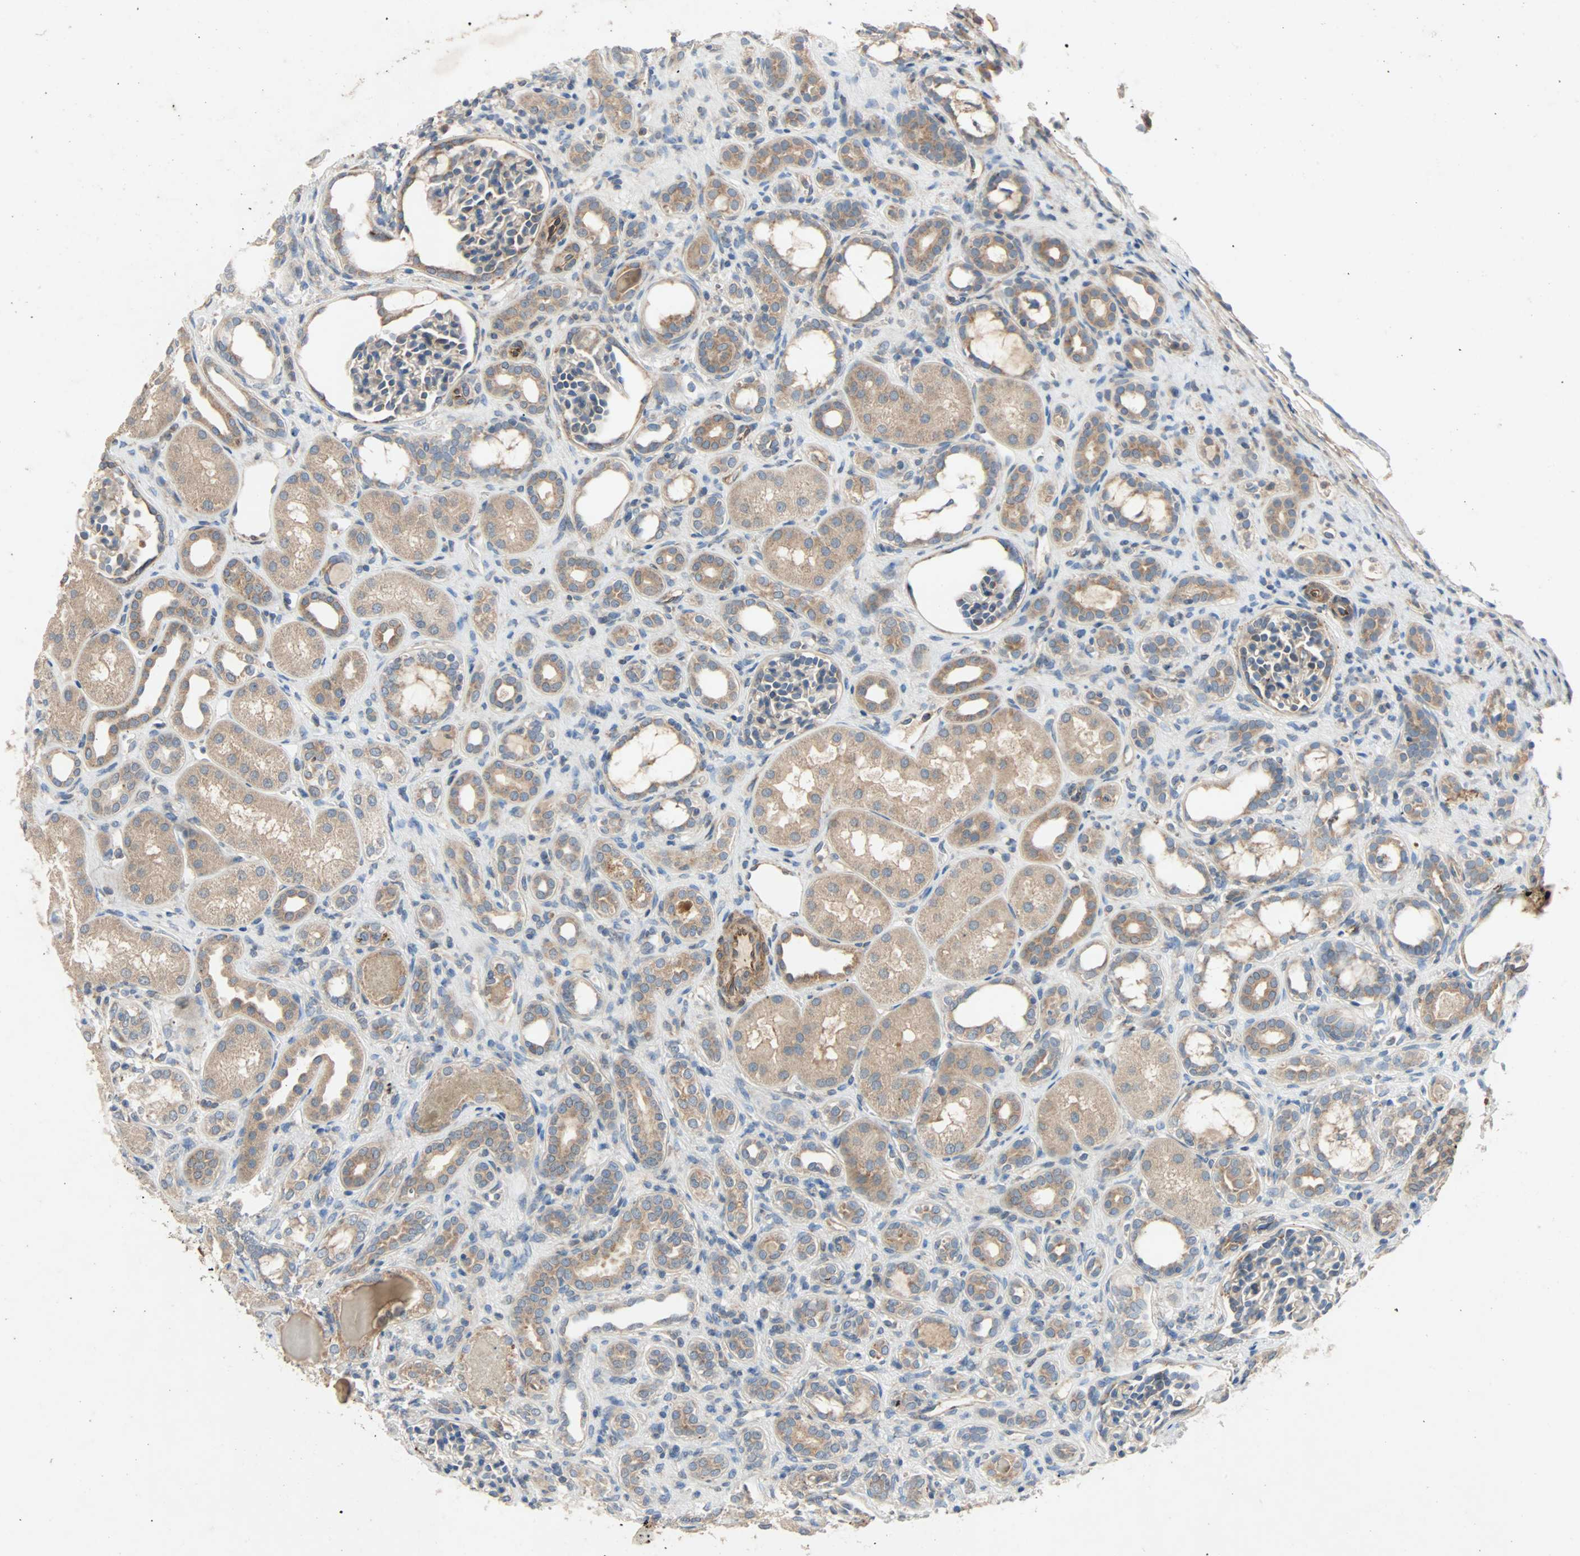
{"staining": {"intensity": "weak", "quantity": ">75%", "location": "cytoplasmic/membranous"}, "tissue": "kidney", "cell_type": "Cells in glomeruli", "image_type": "normal", "snomed": [{"axis": "morphology", "description": "Normal tissue, NOS"}, {"axis": "topography", "description": "Kidney"}], "caption": "This micrograph exhibits unremarkable kidney stained with IHC to label a protein in brown. The cytoplasmic/membranous of cells in glomeruli show weak positivity for the protein. Nuclei are counter-stained blue.", "gene": "XYLT1", "patient": {"sex": "male", "age": 7}}